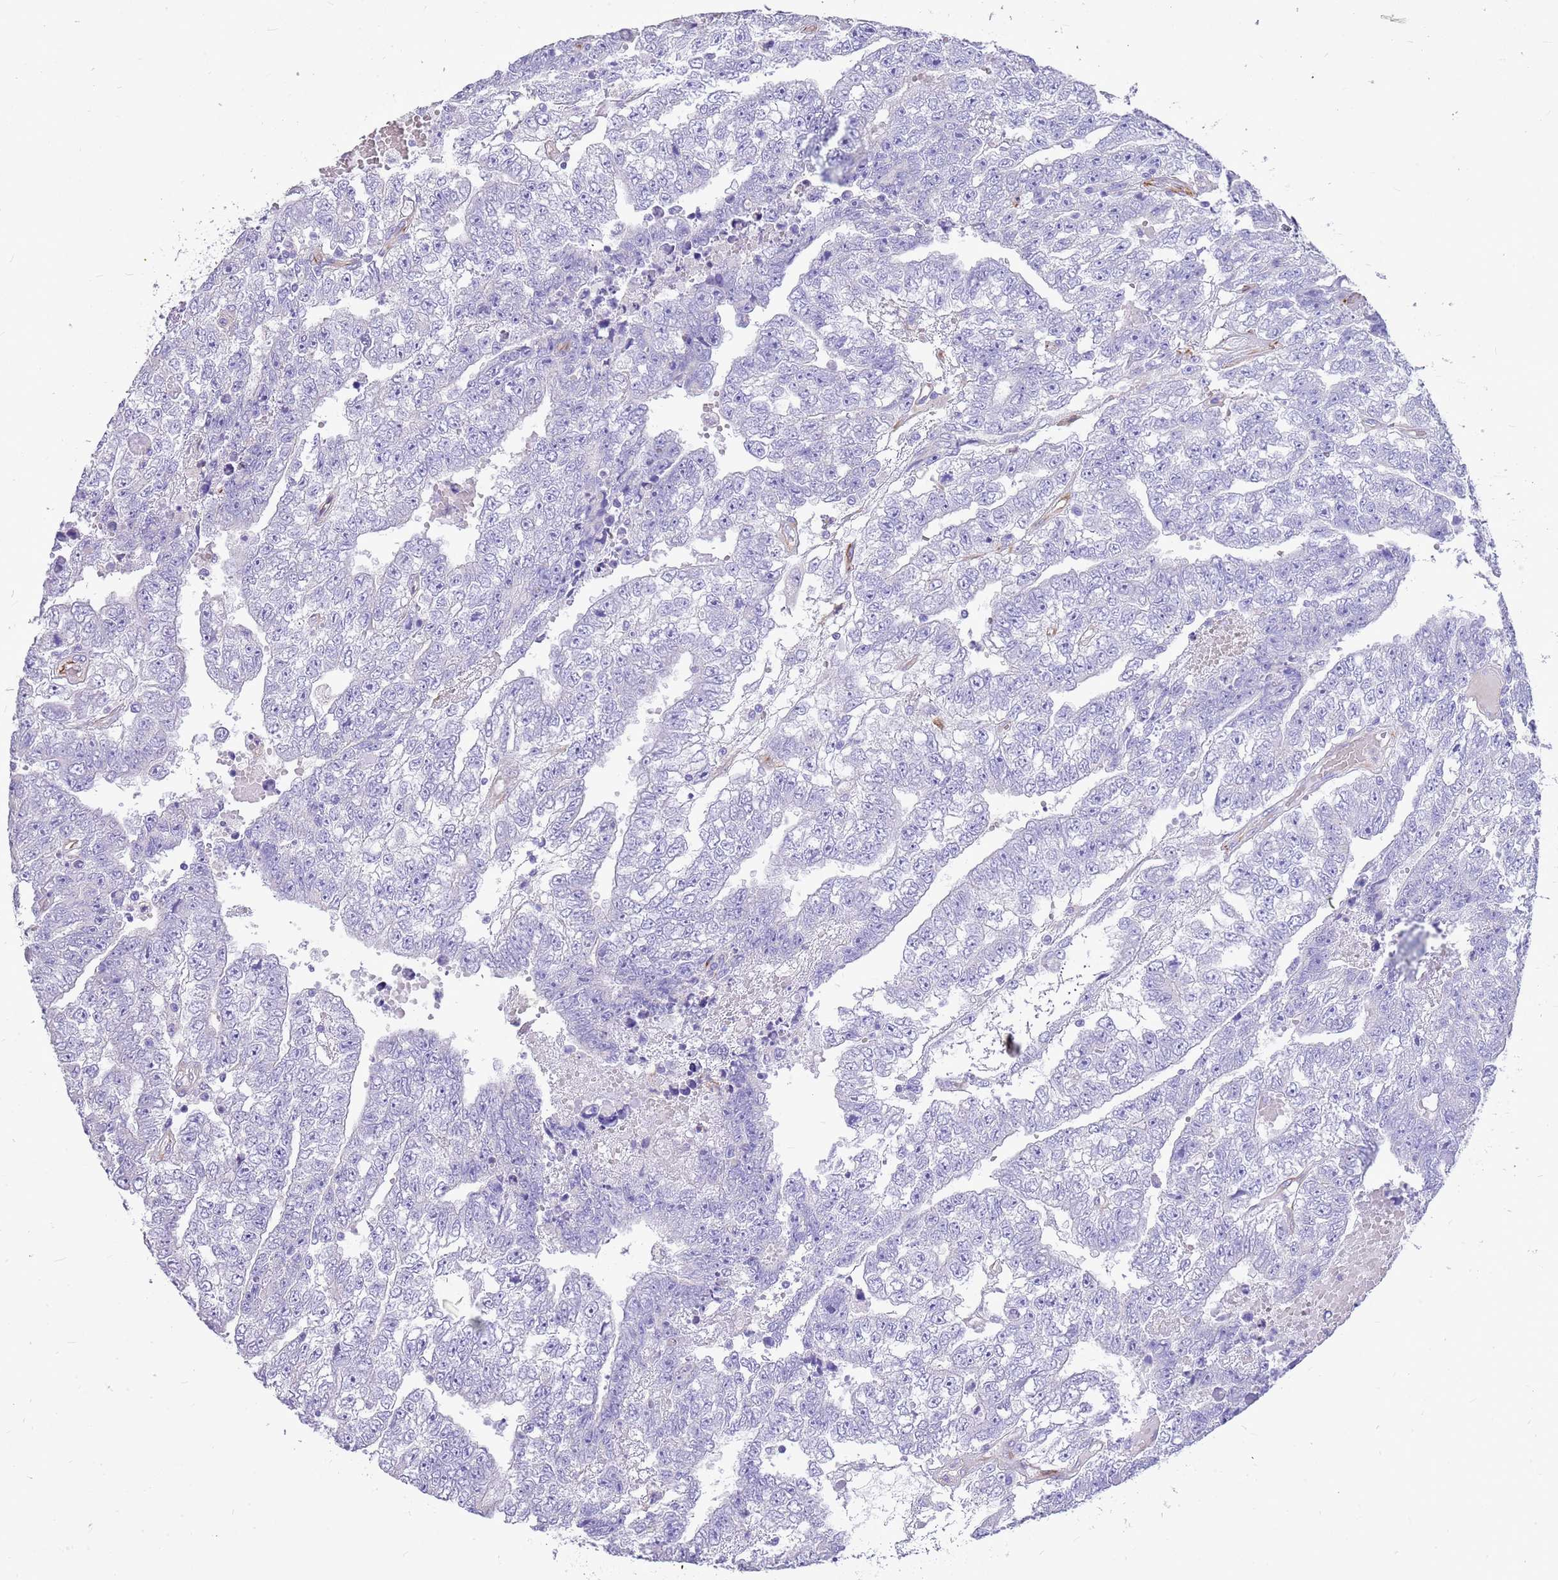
{"staining": {"intensity": "negative", "quantity": "none", "location": "none"}, "tissue": "testis cancer", "cell_type": "Tumor cells", "image_type": "cancer", "snomed": [{"axis": "morphology", "description": "Carcinoma, Embryonal, NOS"}, {"axis": "topography", "description": "Testis"}], "caption": "Embryonal carcinoma (testis) was stained to show a protein in brown. There is no significant staining in tumor cells.", "gene": "ZDHHC1", "patient": {"sex": "male", "age": 25}}